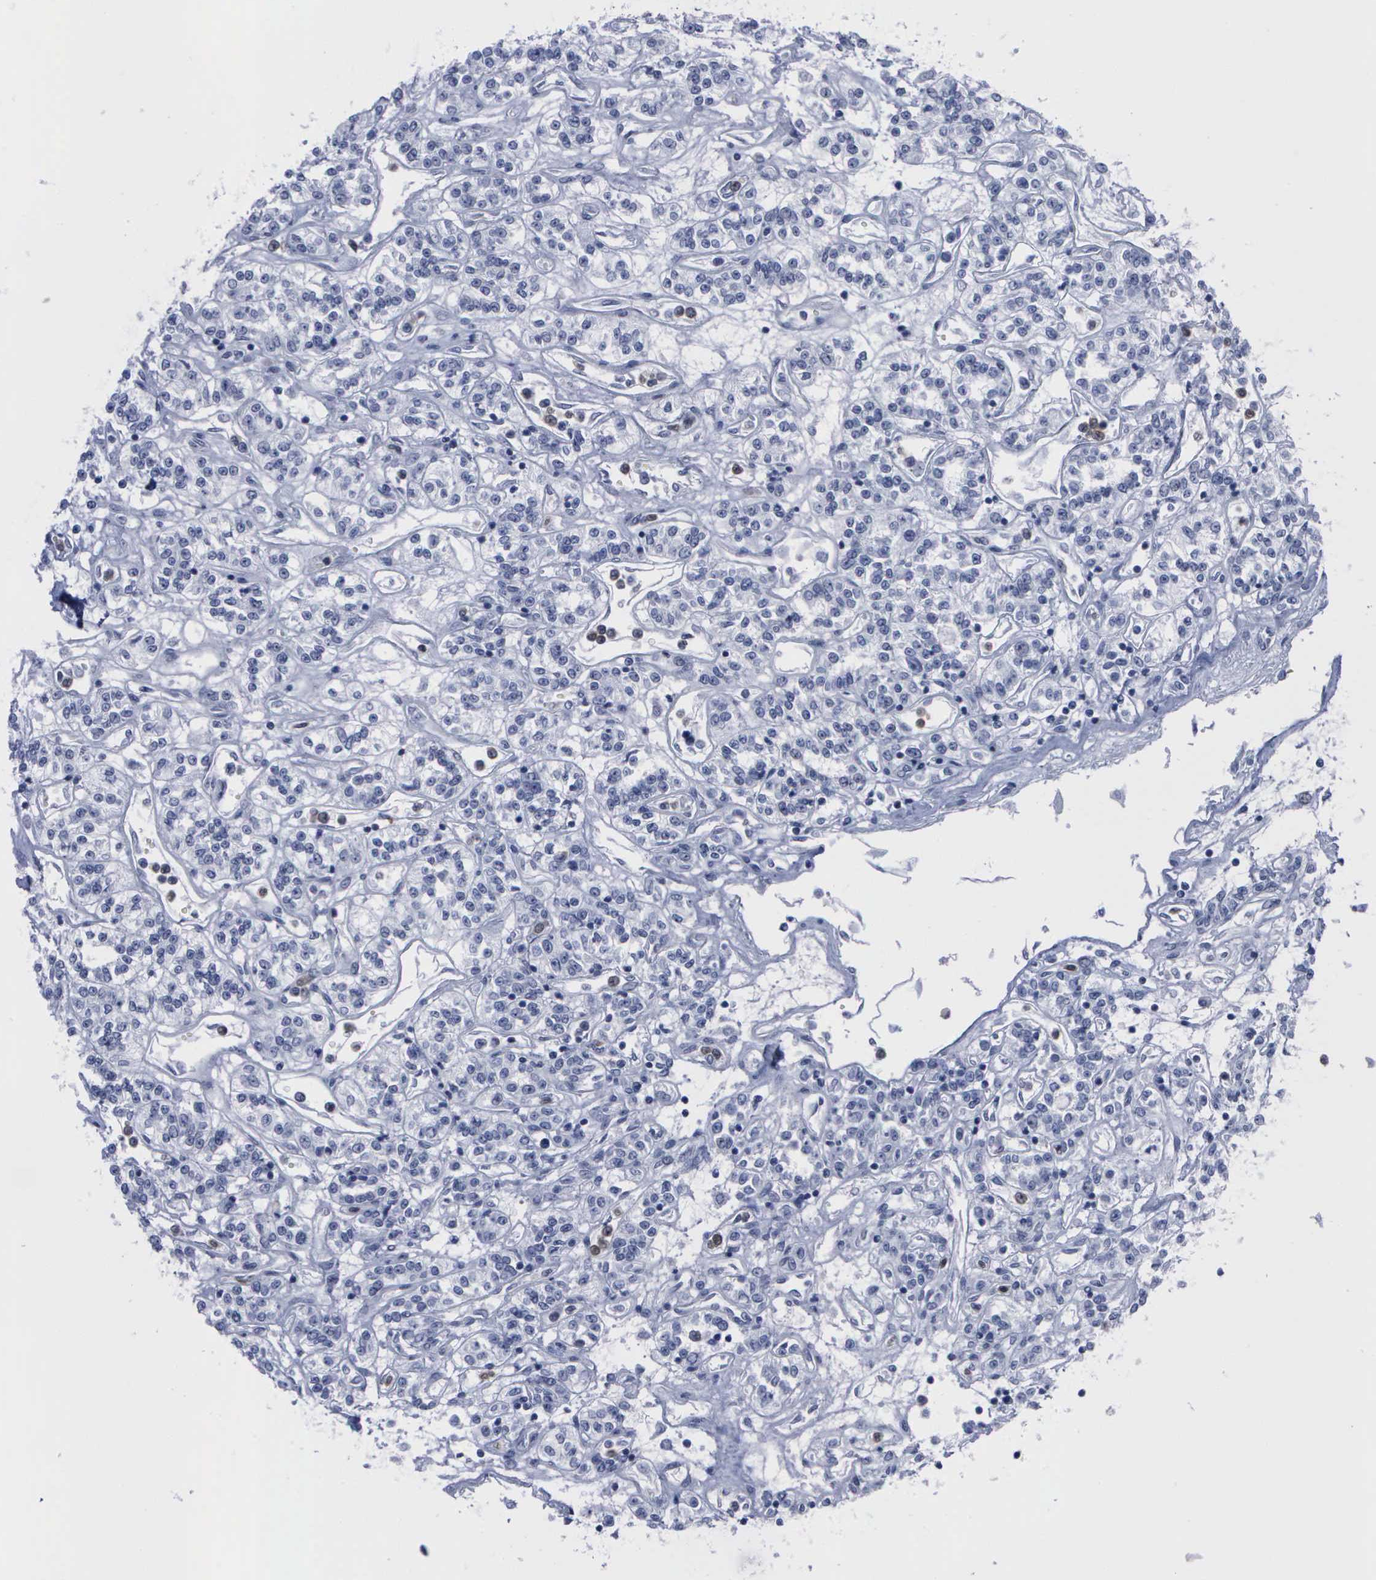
{"staining": {"intensity": "negative", "quantity": "none", "location": "none"}, "tissue": "renal cancer", "cell_type": "Tumor cells", "image_type": "cancer", "snomed": [{"axis": "morphology", "description": "Adenocarcinoma, NOS"}, {"axis": "topography", "description": "Kidney"}], "caption": "A histopathology image of human renal cancer is negative for staining in tumor cells.", "gene": "CSTA", "patient": {"sex": "female", "age": 76}}